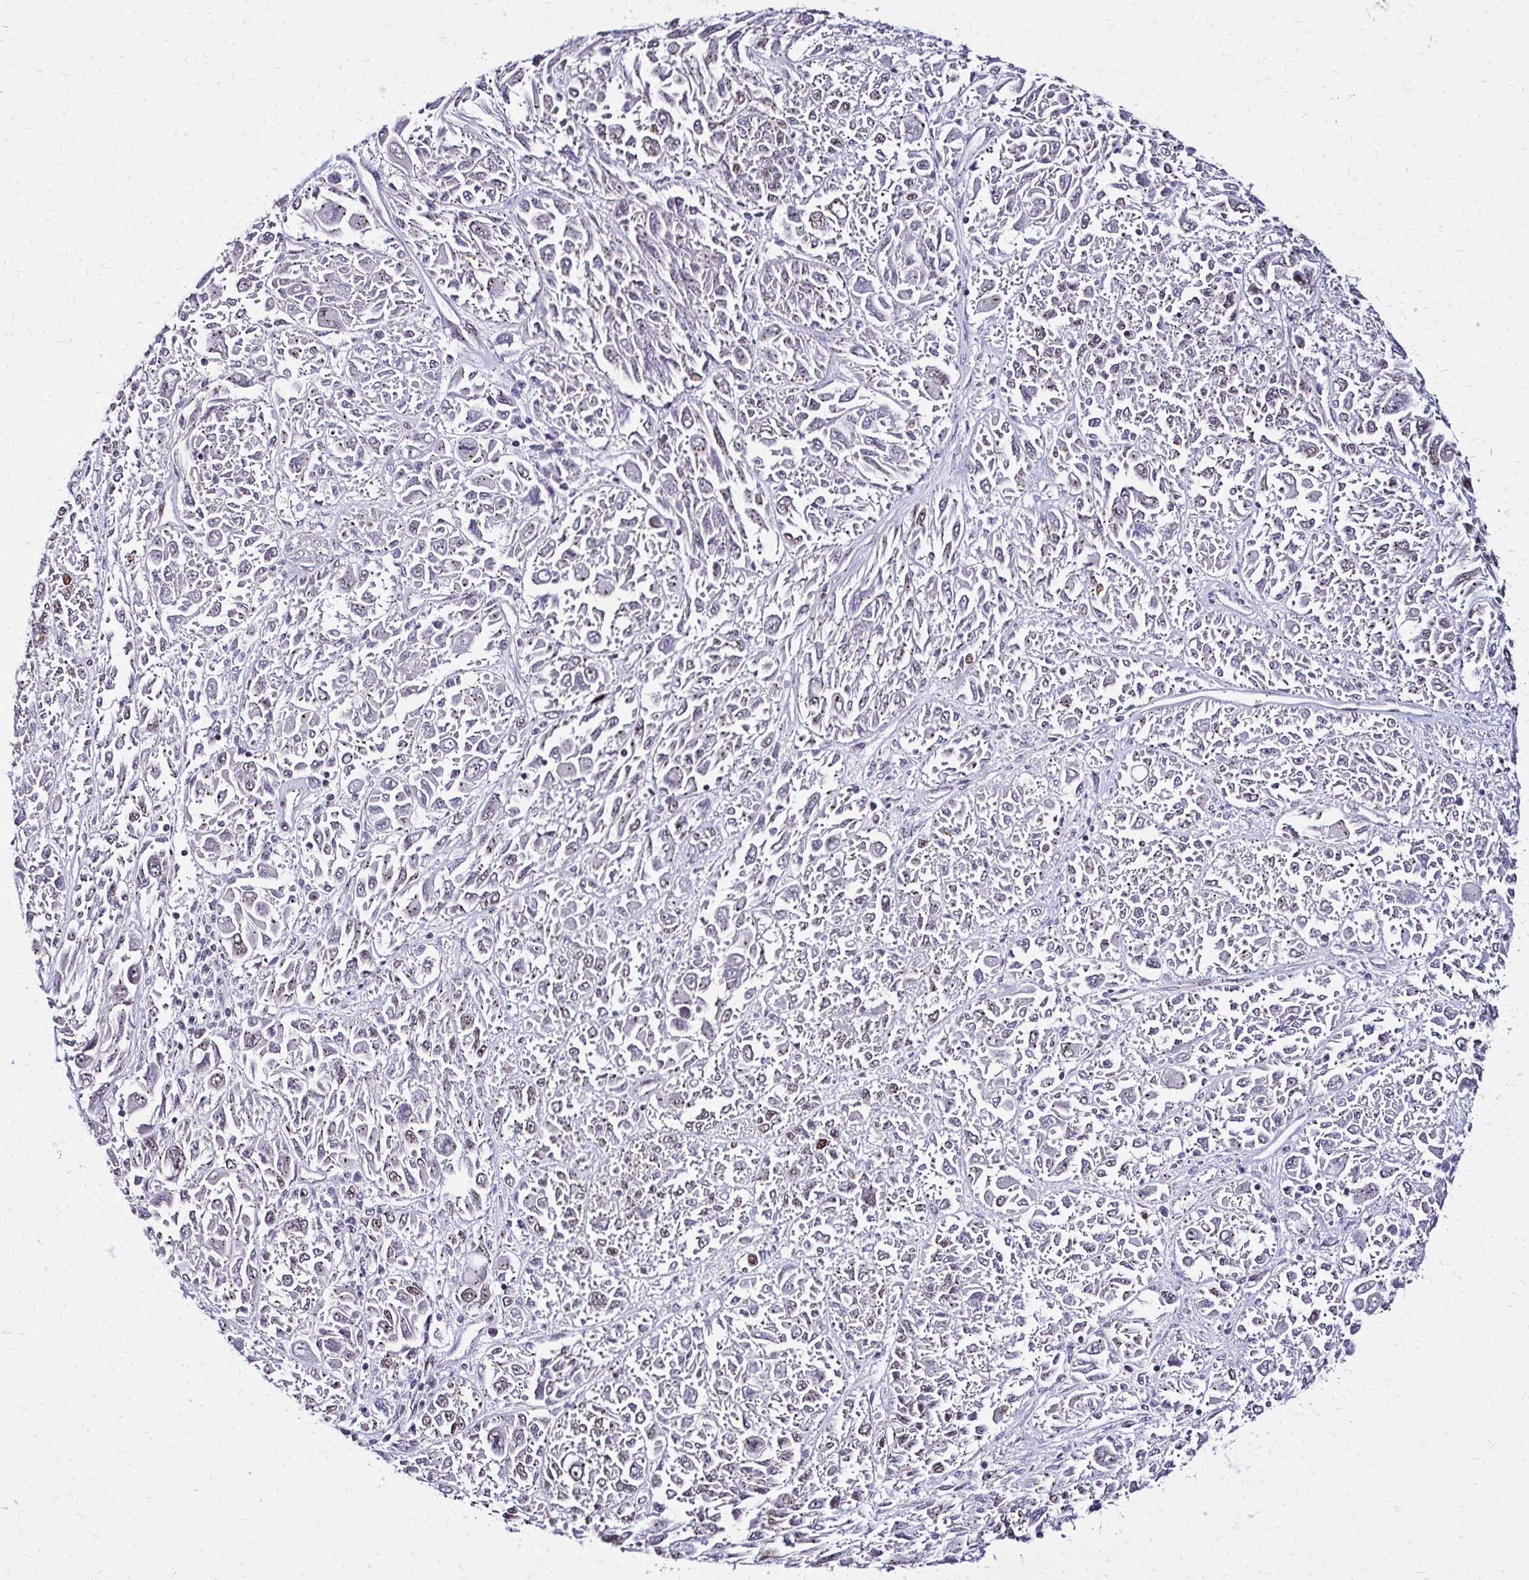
{"staining": {"intensity": "moderate", "quantity": "<25%", "location": "nuclear"}, "tissue": "melanoma", "cell_type": "Tumor cells", "image_type": "cancer", "snomed": [{"axis": "morphology", "description": "Malignant melanoma, NOS"}, {"axis": "topography", "description": "Skin"}], "caption": "An immunohistochemistry micrograph of tumor tissue is shown. Protein staining in brown shows moderate nuclear positivity in malignant melanoma within tumor cells.", "gene": "TOB1", "patient": {"sex": "female", "age": 91}}